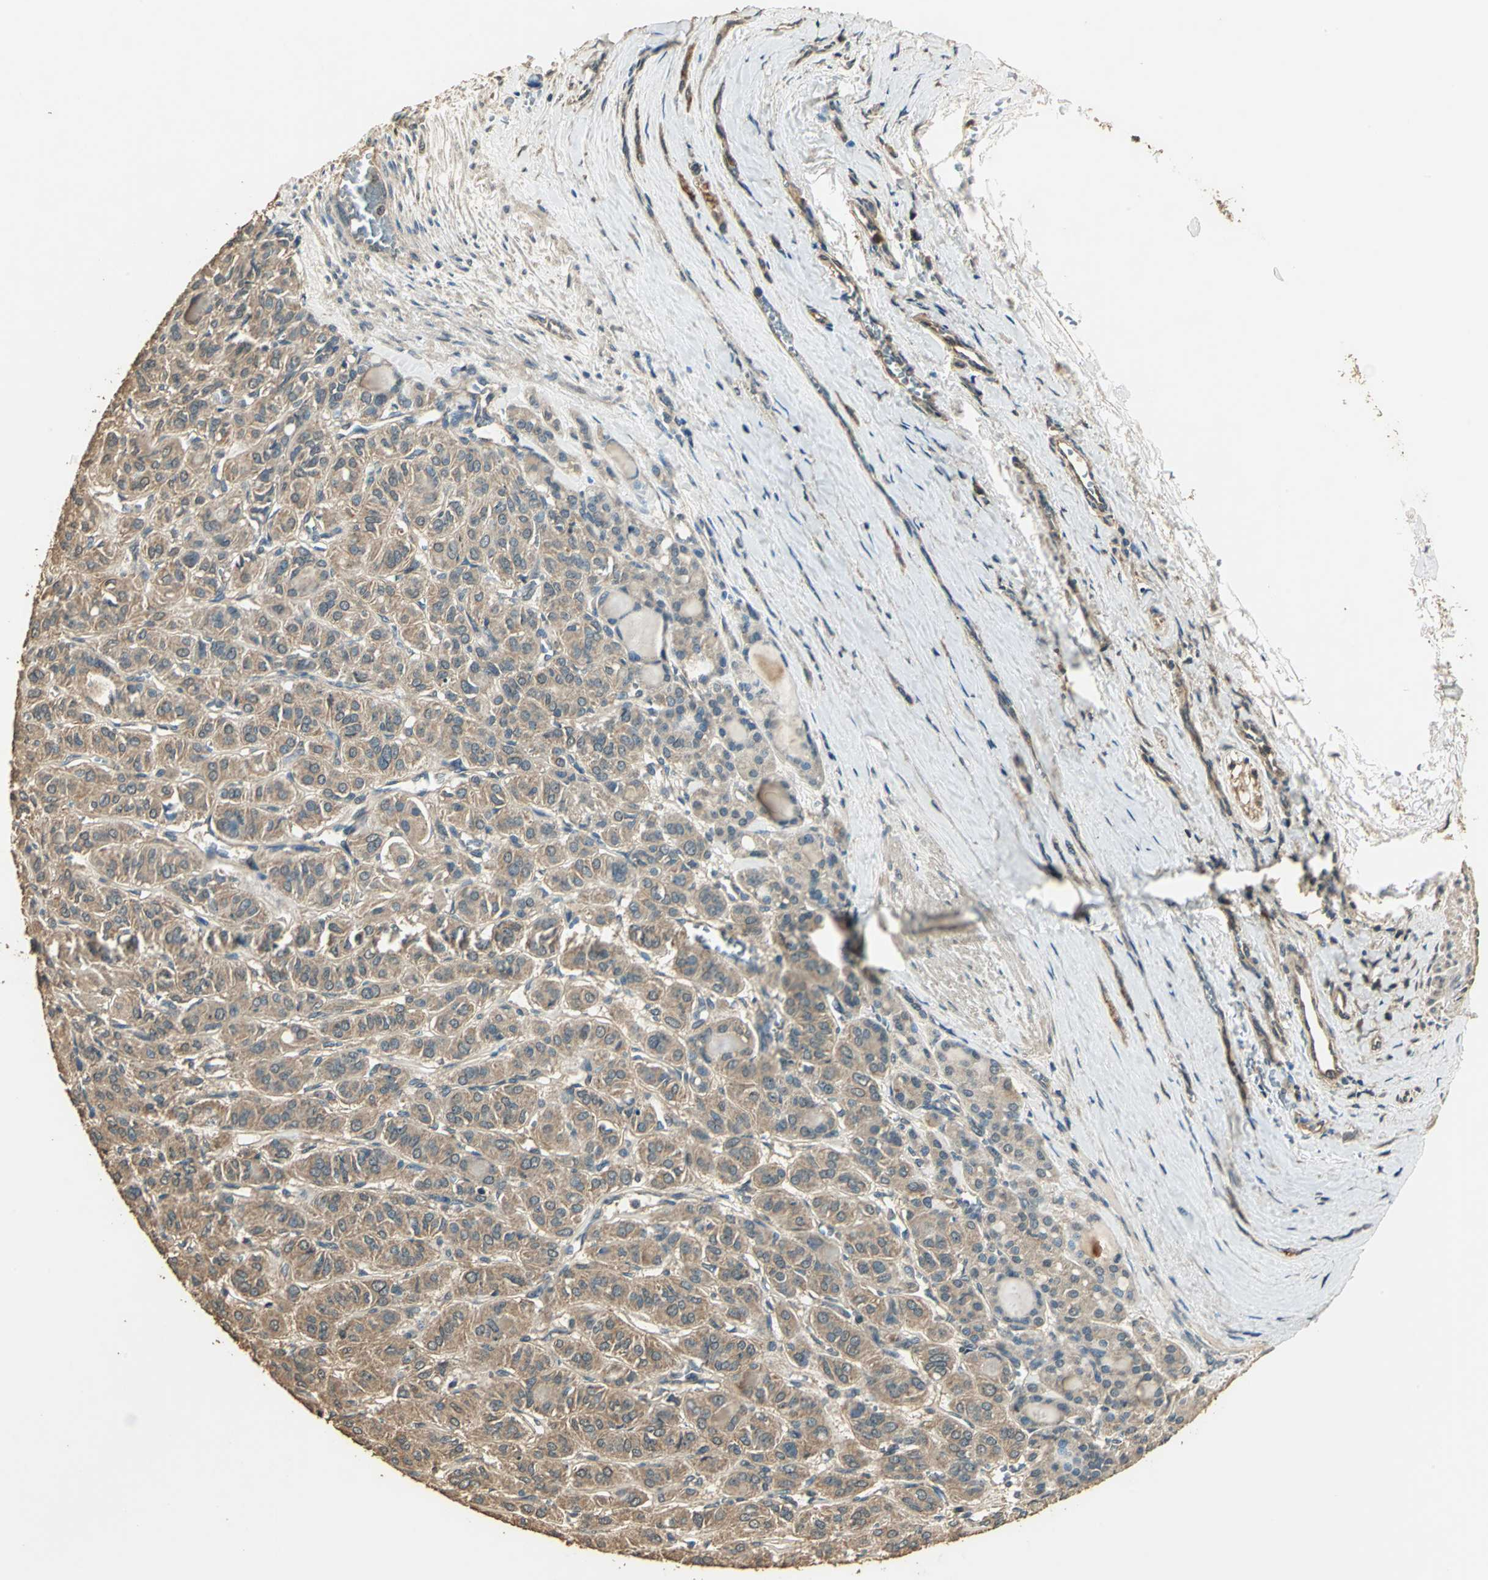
{"staining": {"intensity": "moderate", "quantity": ">75%", "location": "cytoplasmic/membranous"}, "tissue": "thyroid cancer", "cell_type": "Tumor cells", "image_type": "cancer", "snomed": [{"axis": "morphology", "description": "Follicular adenoma carcinoma, NOS"}, {"axis": "topography", "description": "Thyroid gland"}], "caption": "DAB (3,3'-diaminobenzidine) immunohistochemical staining of thyroid follicular adenoma carcinoma demonstrates moderate cytoplasmic/membranous protein expression in about >75% of tumor cells. The protein of interest is stained brown, and the nuclei are stained in blue (DAB (3,3'-diaminobenzidine) IHC with brightfield microscopy, high magnification).", "gene": "TMPRSS4", "patient": {"sex": "female", "age": 71}}